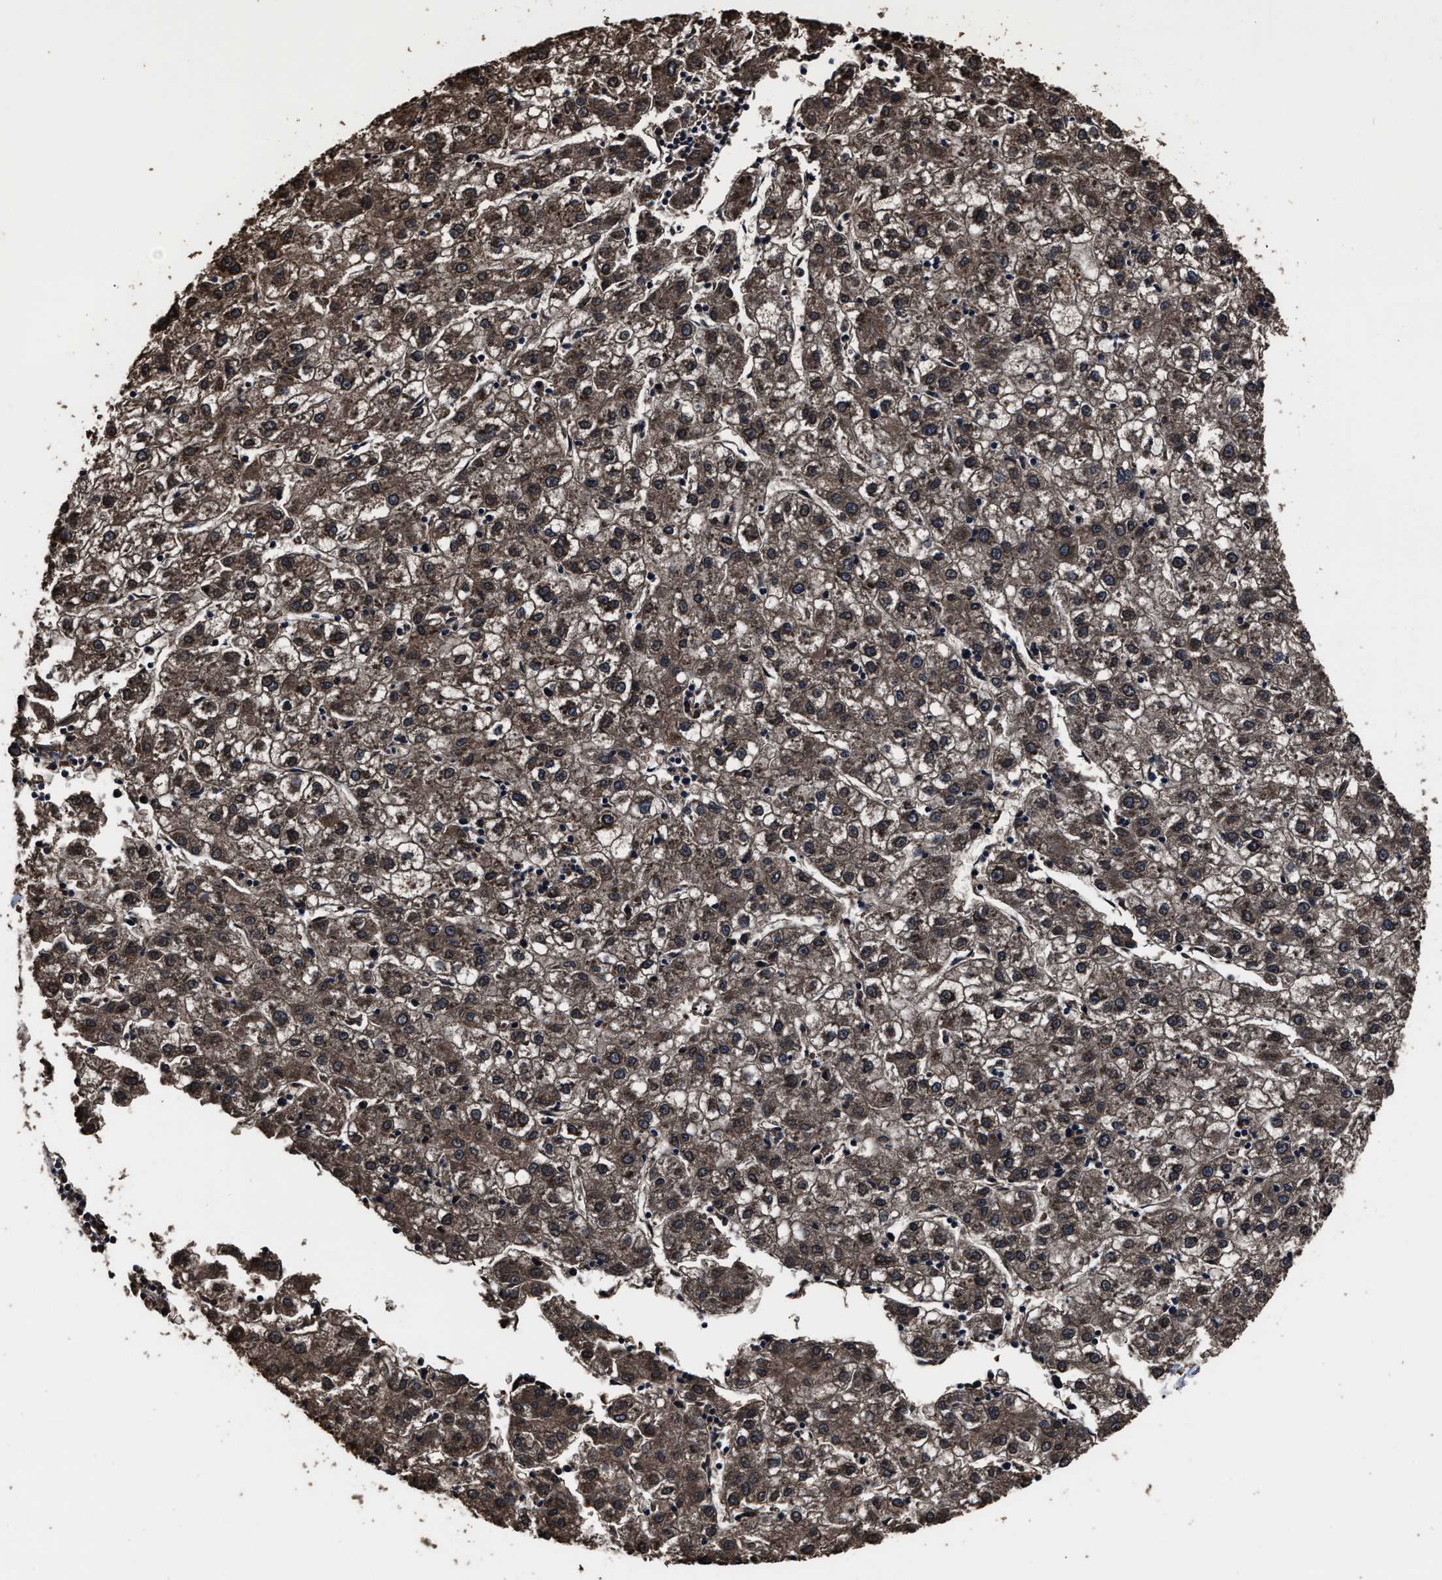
{"staining": {"intensity": "moderate", "quantity": ">75%", "location": "cytoplasmic/membranous"}, "tissue": "liver cancer", "cell_type": "Tumor cells", "image_type": "cancer", "snomed": [{"axis": "morphology", "description": "Carcinoma, Hepatocellular, NOS"}, {"axis": "topography", "description": "Liver"}], "caption": "Human liver hepatocellular carcinoma stained with a protein marker shows moderate staining in tumor cells.", "gene": "RSBN1L", "patient": {"sex": "male", "age": 72}}